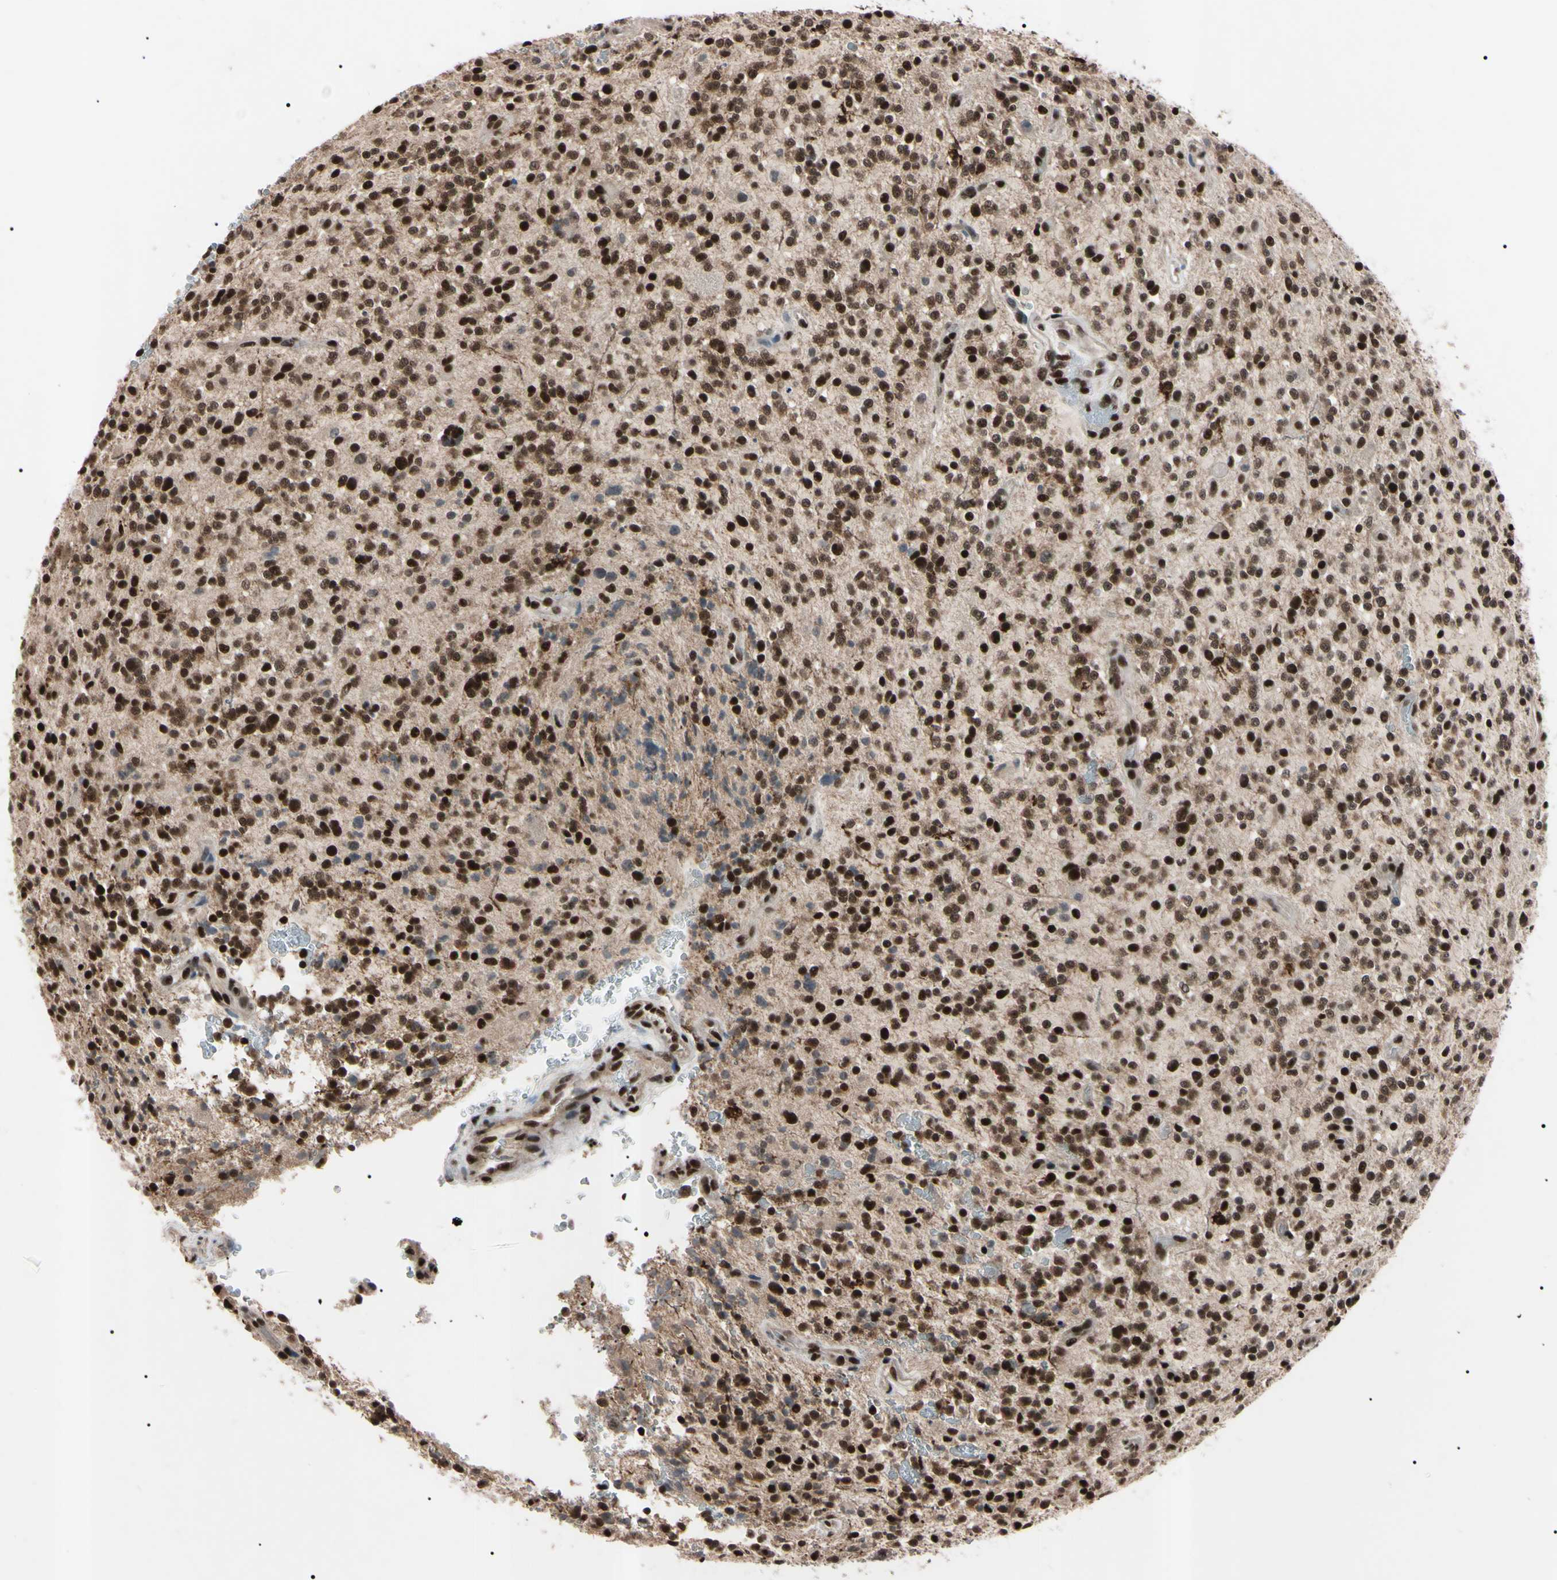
{"staining": {"intensity": "strong", "quantity": "25%-75%", "location": "nuclear"}, "tissue": "glioma", "cell_type": "Tumor cells", "image_type": "cancer", "snomed": [{"axis": "morphology", "description": "Glioma, malignant, High grade"}, {"axis": "topography", "description": "Brain"}], "caption": "Malignant glioma (high-grade) tissue displays strong nuclear staining in approximately 25%-75% of tumor cells, visualized by immunohistochemistry.", "gene": "YY1", "patient": {"sex": "male", "age": 48}}